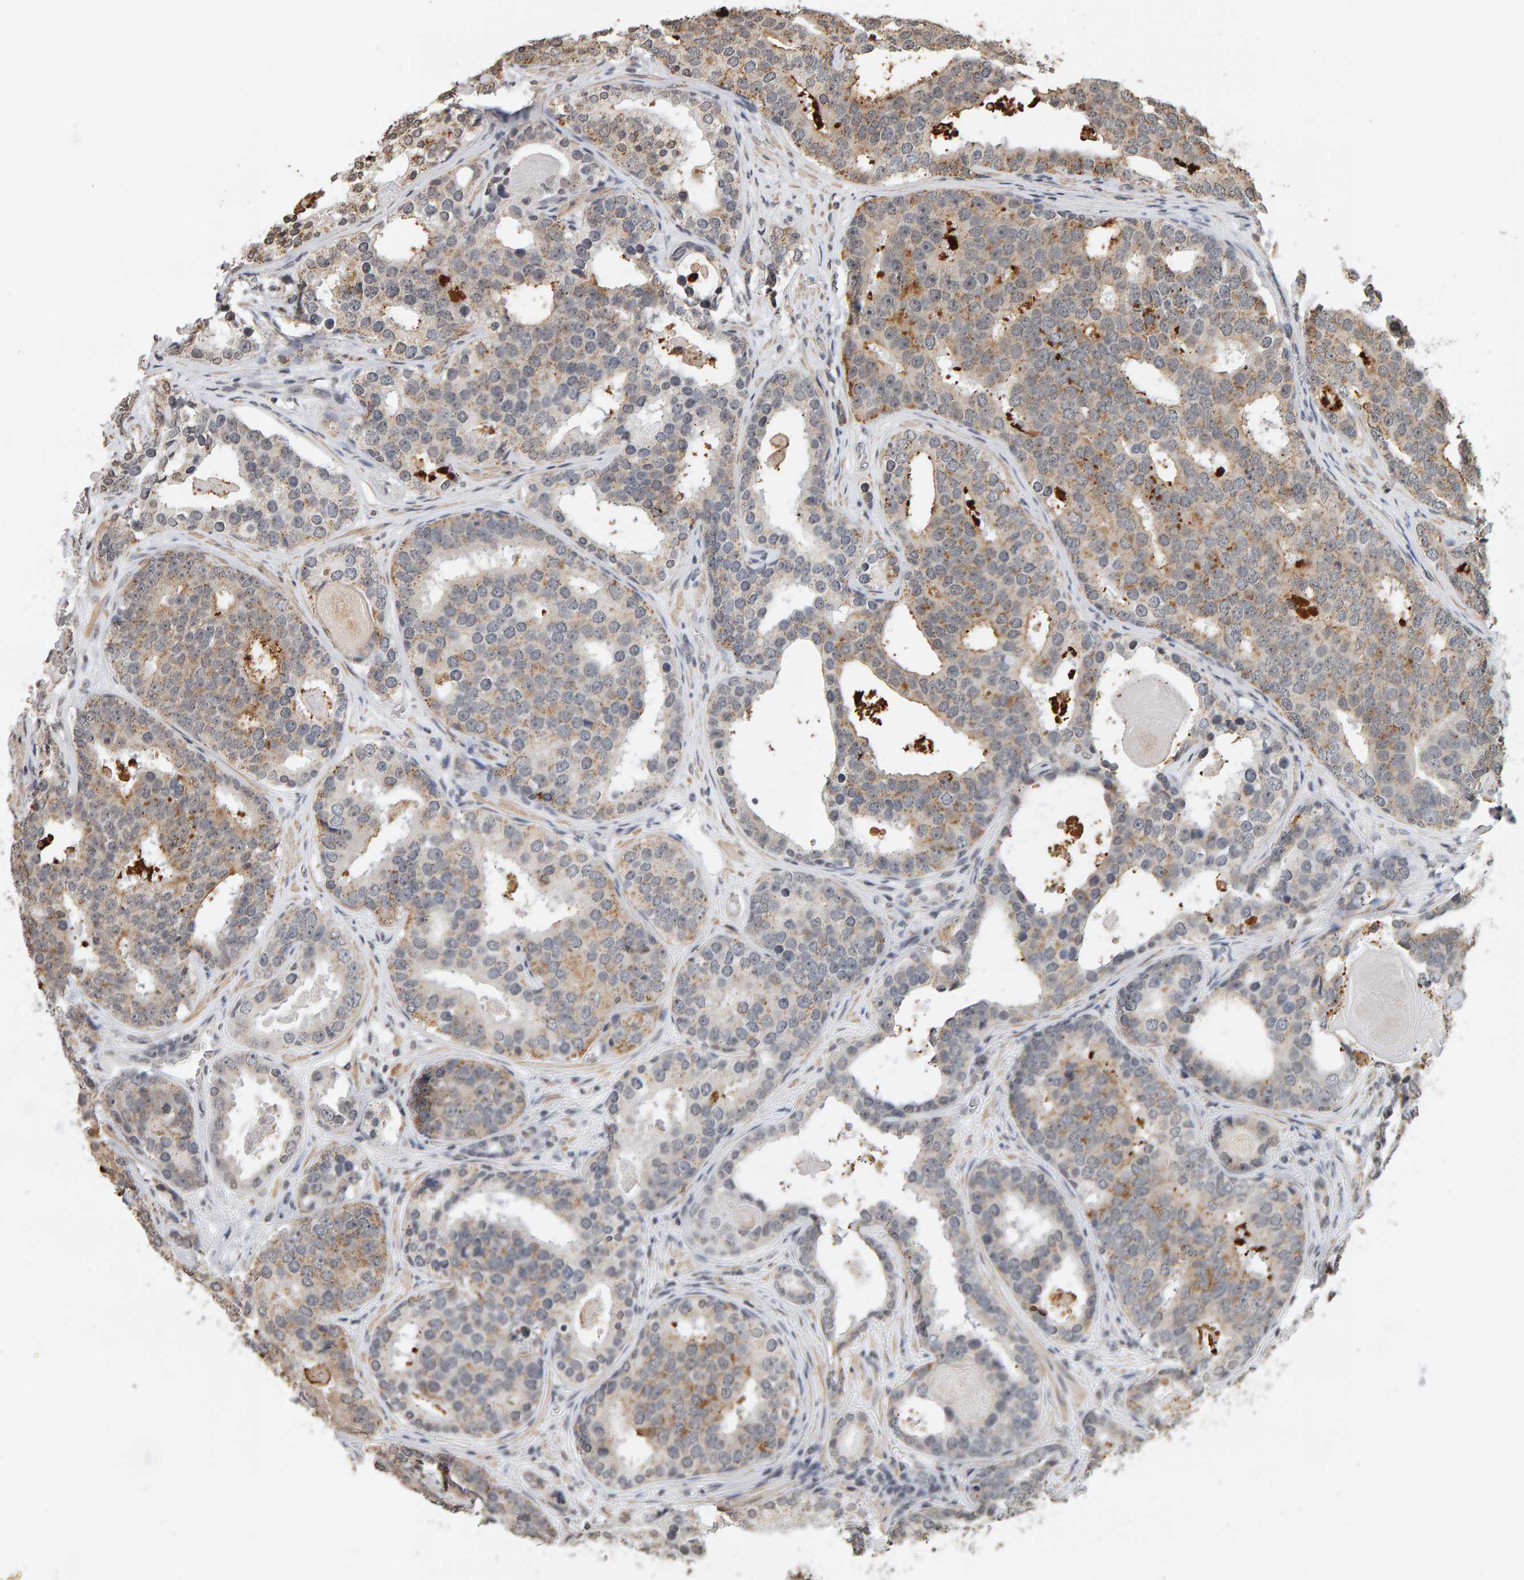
{"staining": {"intensity": "moderate", "quantity": "<25%", "location": "cytoplasmic/membranous"}, "tissue": "prostate cancer", "cell_type": "Tumor cells", "image_type": "cancer", "snomed": [{"axis": "morphology", "description": "Adenocarcinoma, High grade"}, {"axis": "topography", "description": "Prostate"}], "caption": "IHC of human prostate adenocarcinoma (high-grade) exhibits low levels of moderate cytoplasmic/membranous positivity in about <25% of tumor cells. Nuclei are stained in blue.", "gene": "AFF4", "patient": {"sex": "male", "age": 60}}